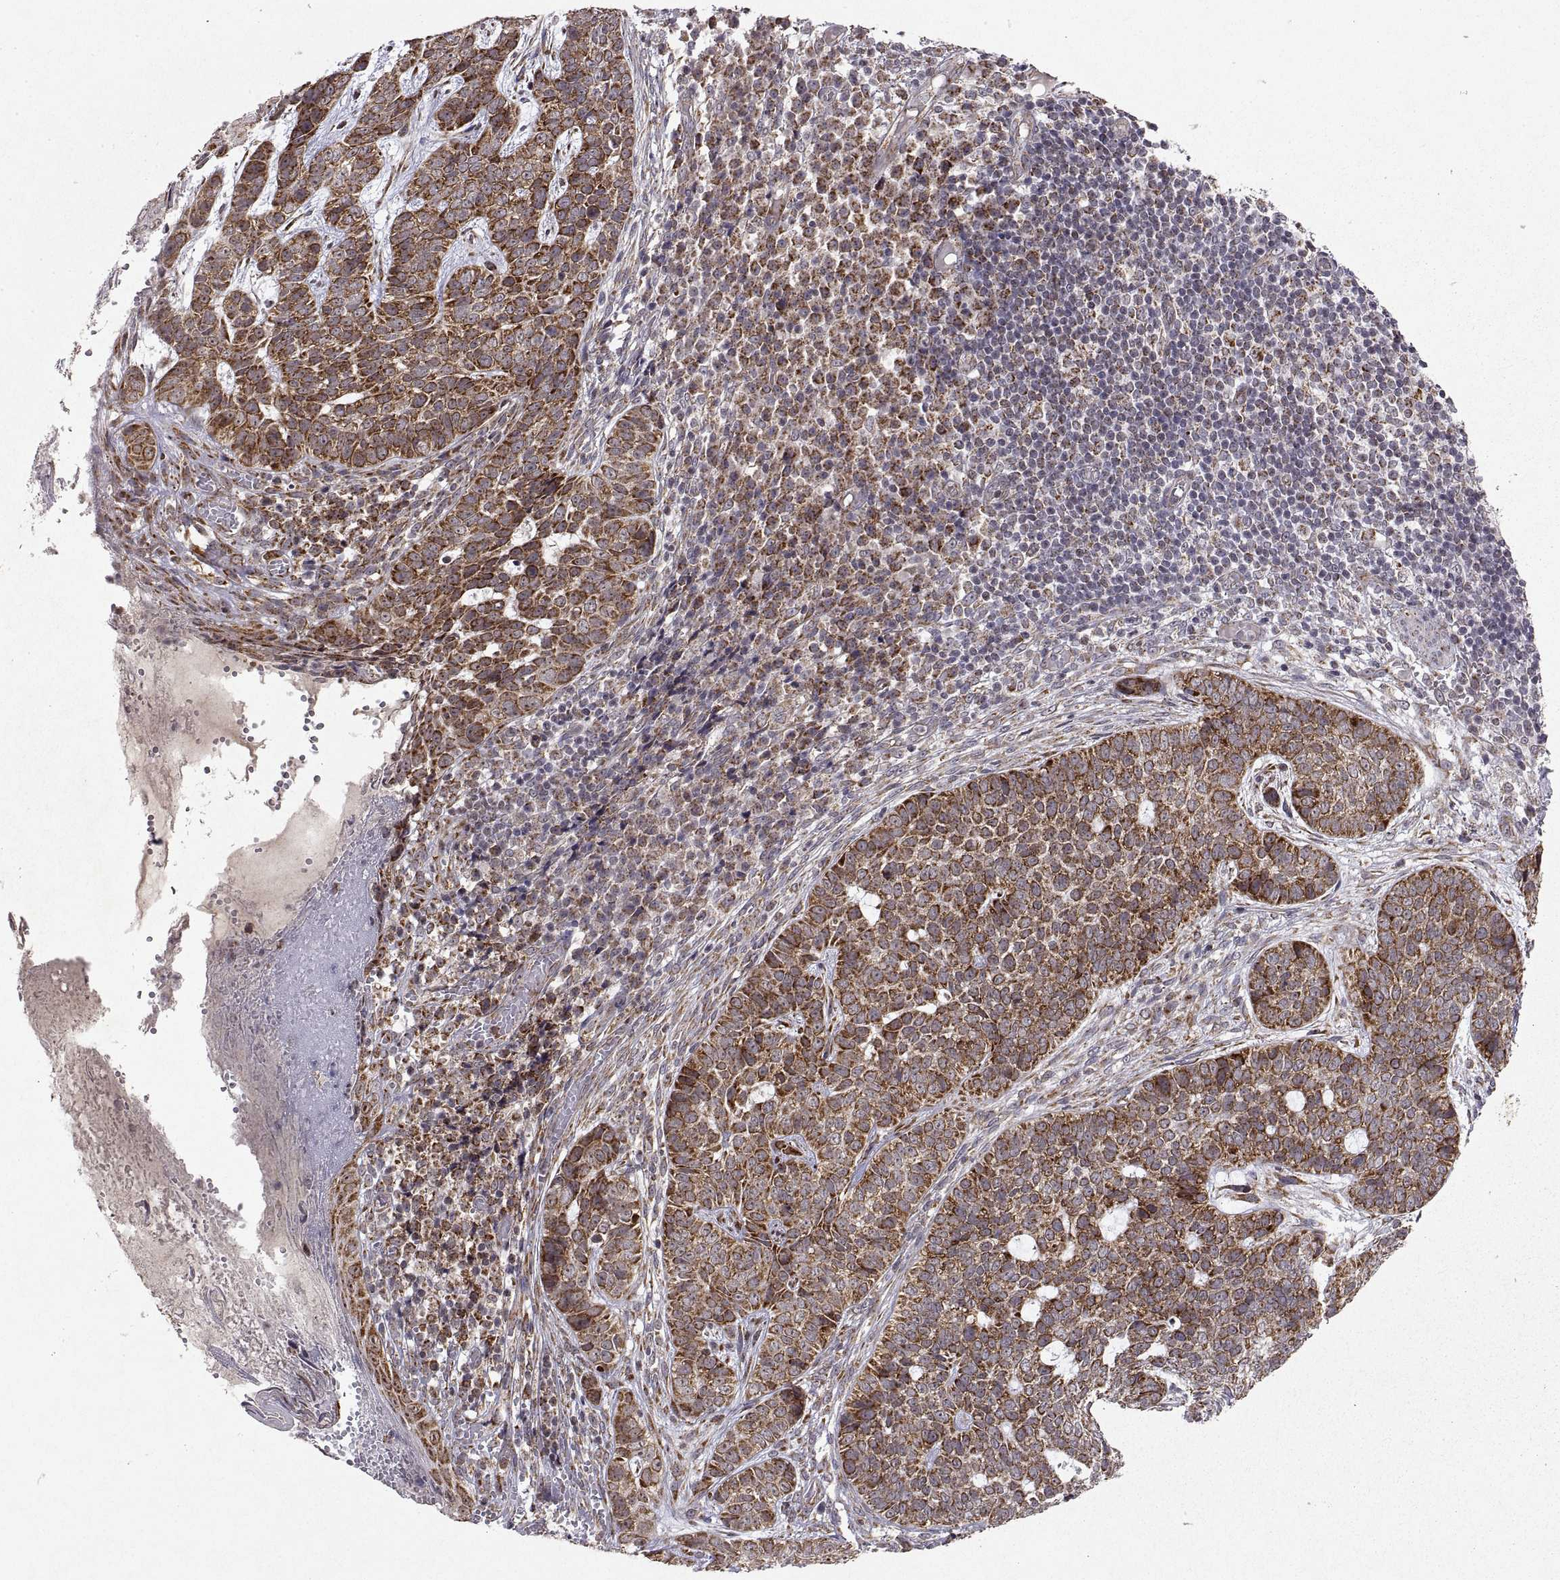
{"staining": {"intensity": "moderate", "quantity": ">75%", "location": "cytoplasmic/membranous"}, "tissue": "skin cancer", "cell_type": "Tumor cells", "image_type": "cancer", "snomed": [{"axis": "morphology", "description": "Basal cell carcinoma"}, {"axis": "topography", "description": "Skin"}], "caption": "Immunohistochemical staining of skin basal cell carcinoma shows medium levels of moderate cytoplasmic/membranous positivity in approximately >75% of tumor cells.", "gene": "MANBAL", "patient": {"sex": "female", "age": 69}}